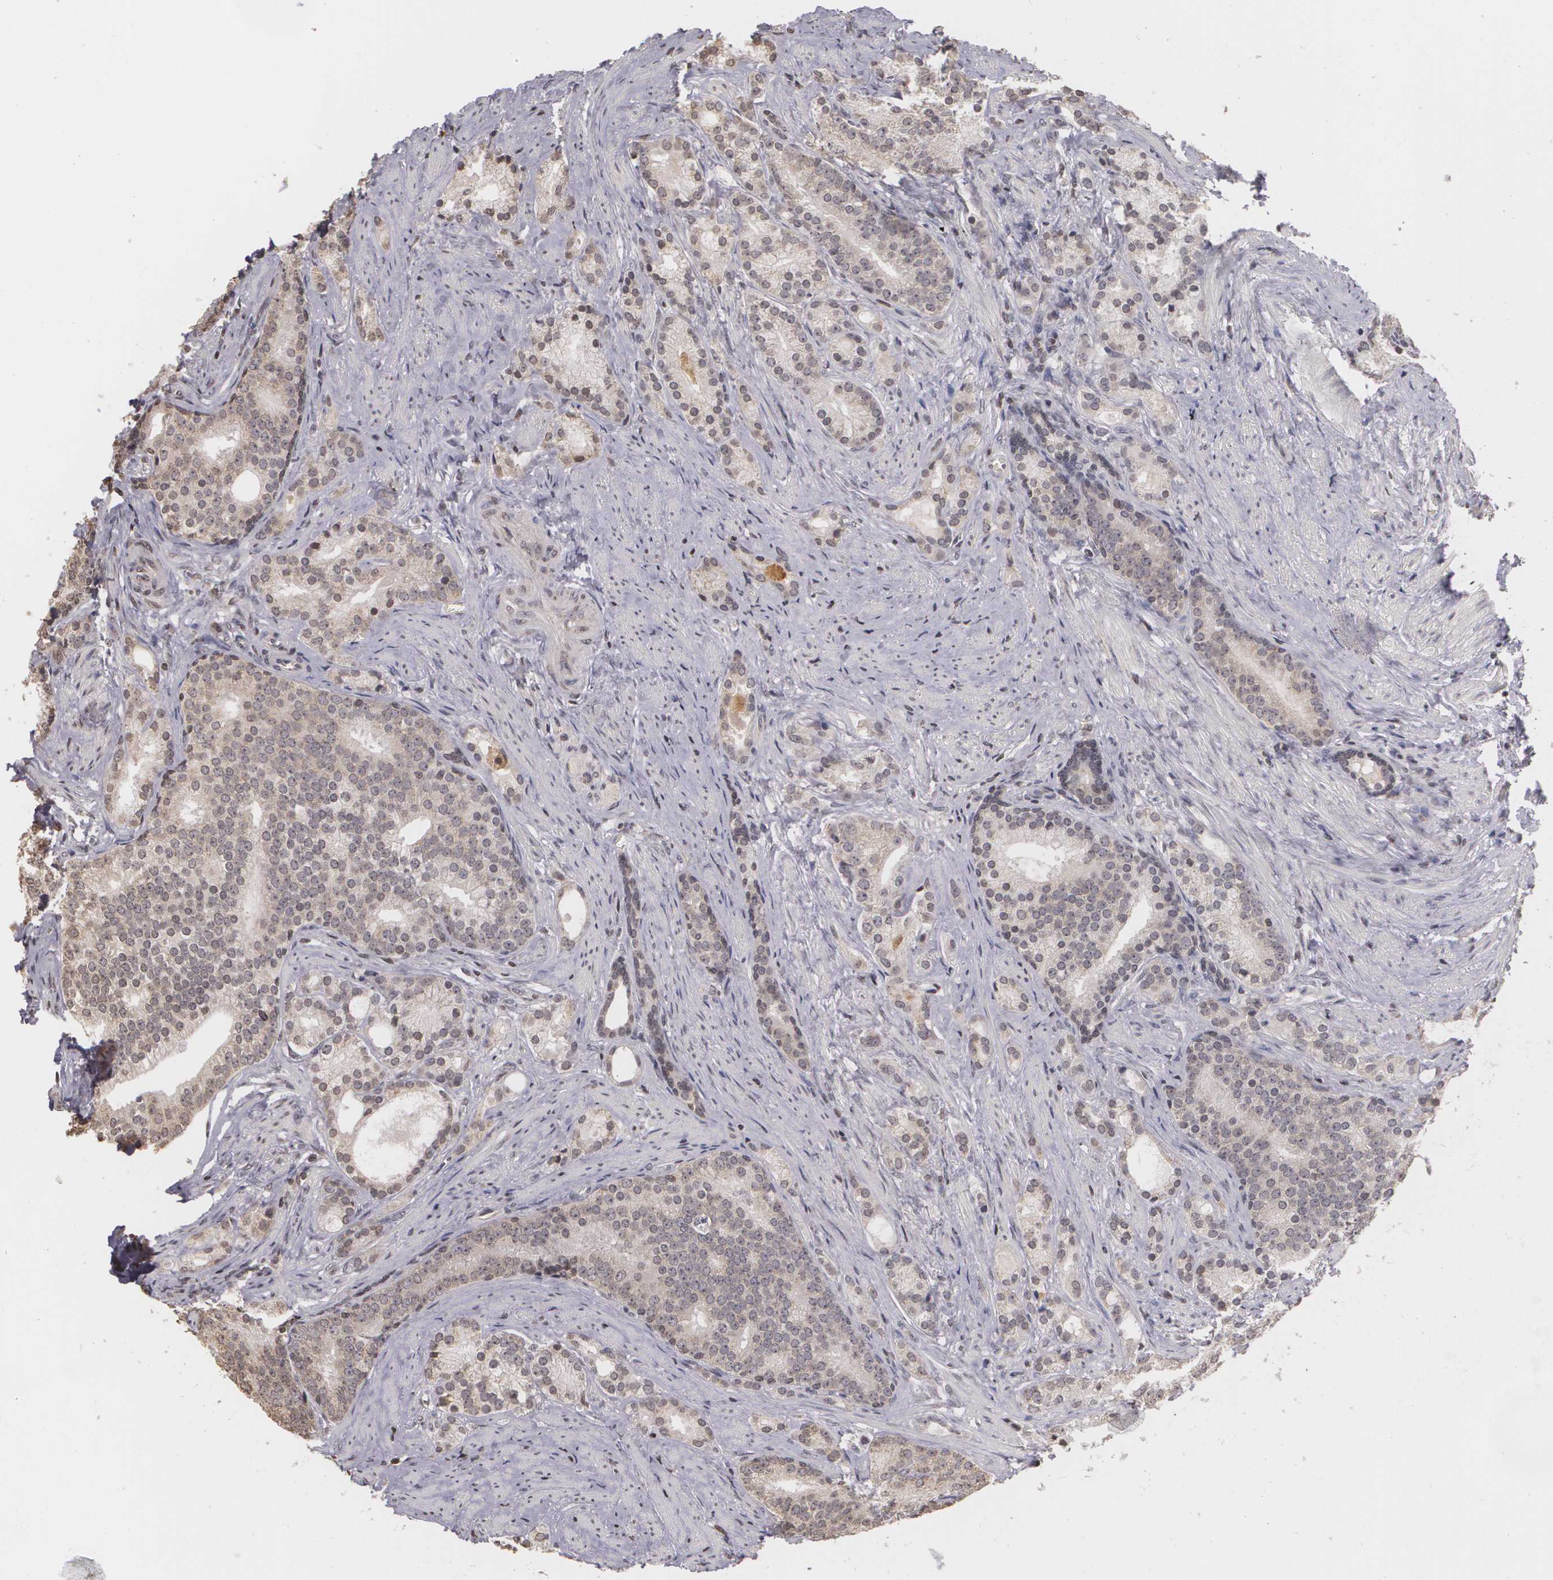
{"staining": {"intensity": "negative", "quantity": "none", "location": "none"}, "tissue": "prostate cancer", "cell_type": "Tumor cells", "image_type": "cancer", "snomed": [{"axis": "morphology", "description": "Adenocarcinoma, Low grade"}, {"axis": "topography", "description": "Prostate"}], "caption": "An immunohistochemistry image of prostate cancer is shown. There is no staining in tumor cells of prostate cancer.", "gene": "THRB", "patient": {"sex": "male", "age": 71}}